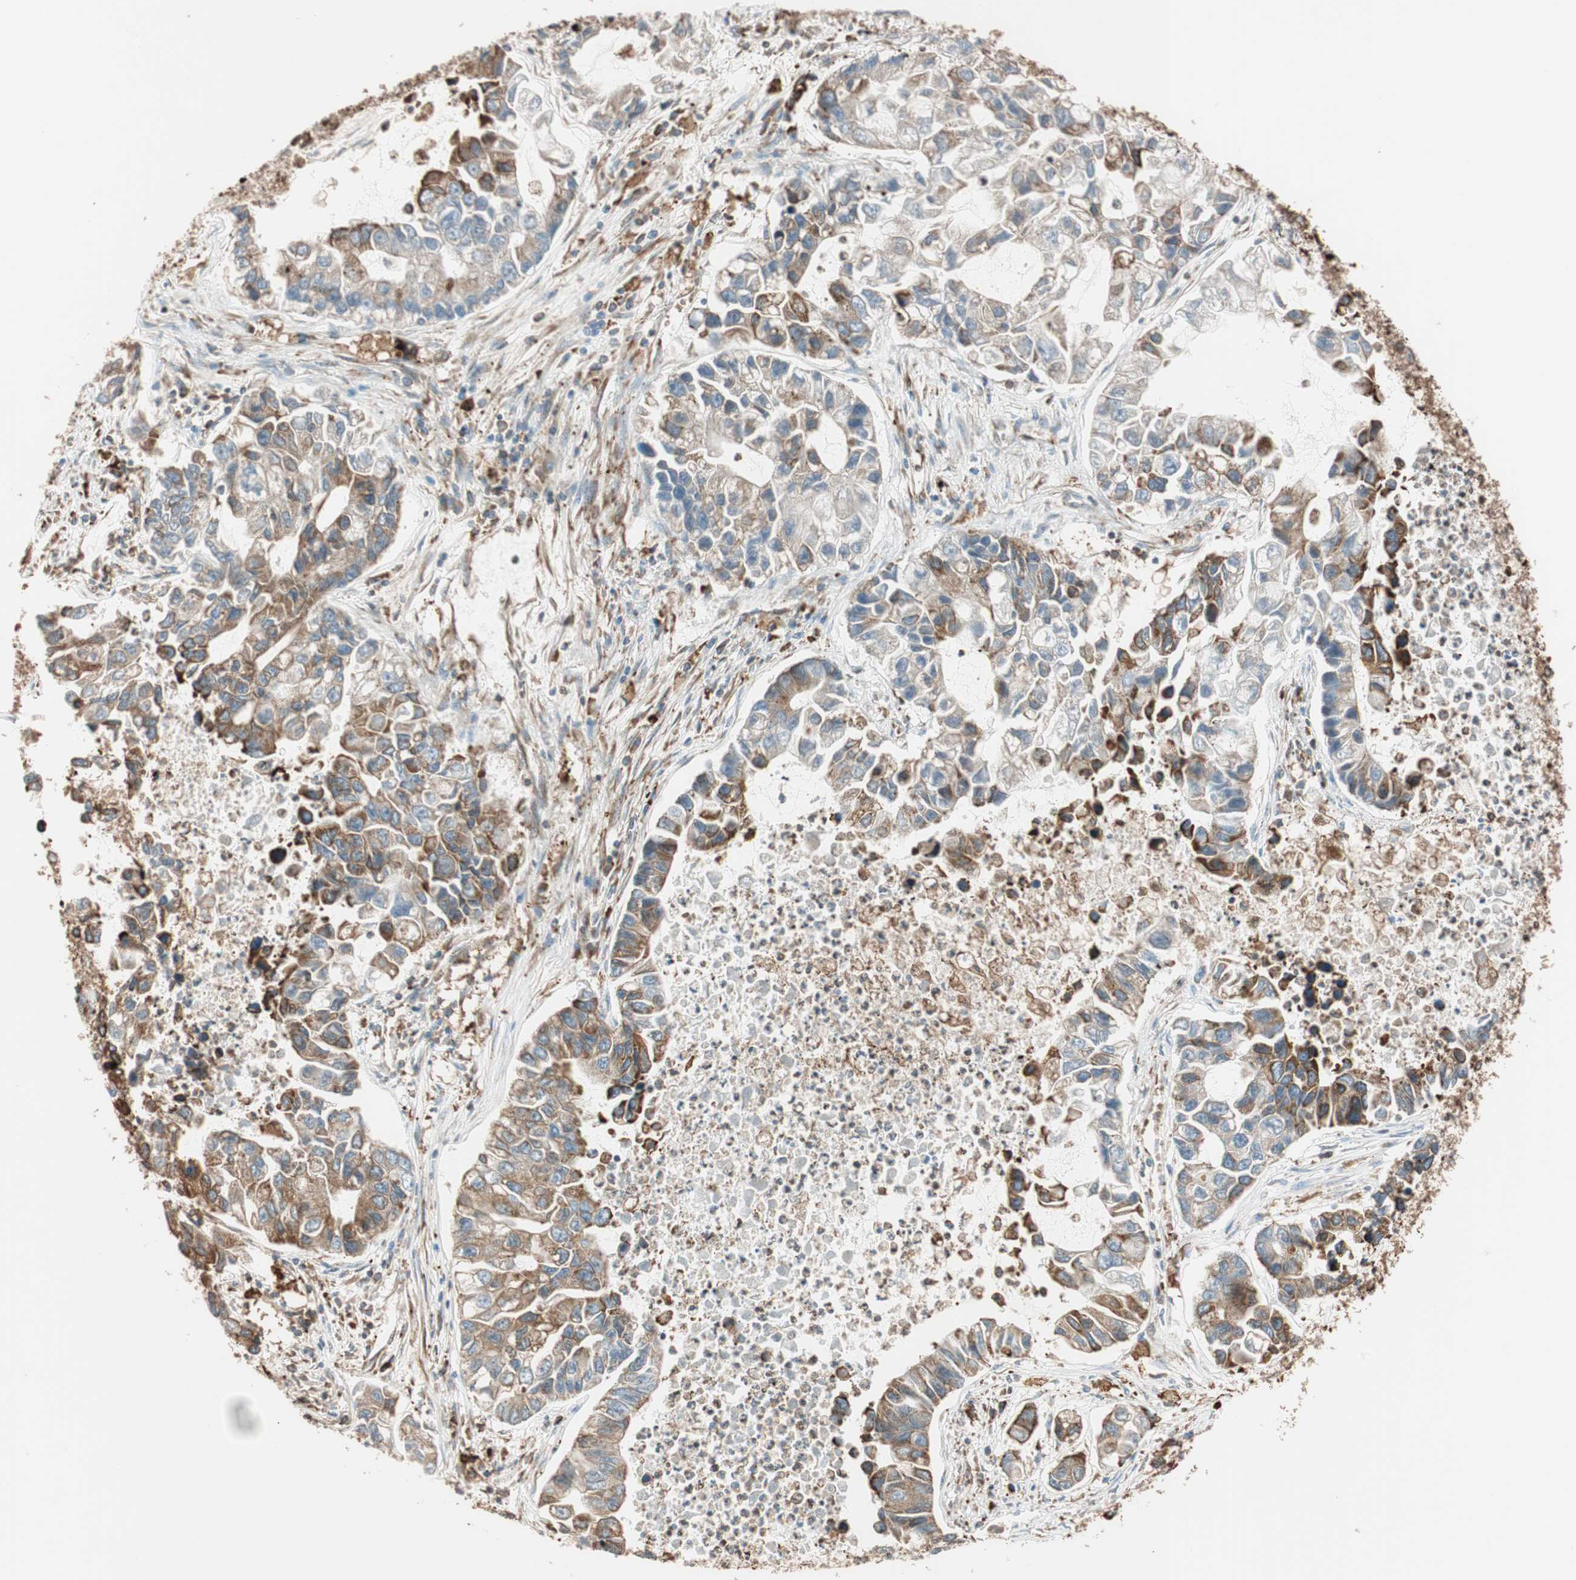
{"staining": {"intensity": "moderate", "quantity": "25%-75%", "location": "cytoplasmic/membranous"}, "tissue": "lung cancer", "cell_type": "Tumor cells", "image_type": "cancer", "snomed": [{"axis": "morphology", "description": "Adenocarcinoma, NOS"}, {"axis": "topography", "description": "Lung"}], "caption": "Protein staining exhibits moderate cytoplasmic/membranous staining in about 25%-75% of tumor cells in lung cancer (adenocarcinoma).", "gene": "PRKCSH", "patient": {"sex": "female", "age": 51}}